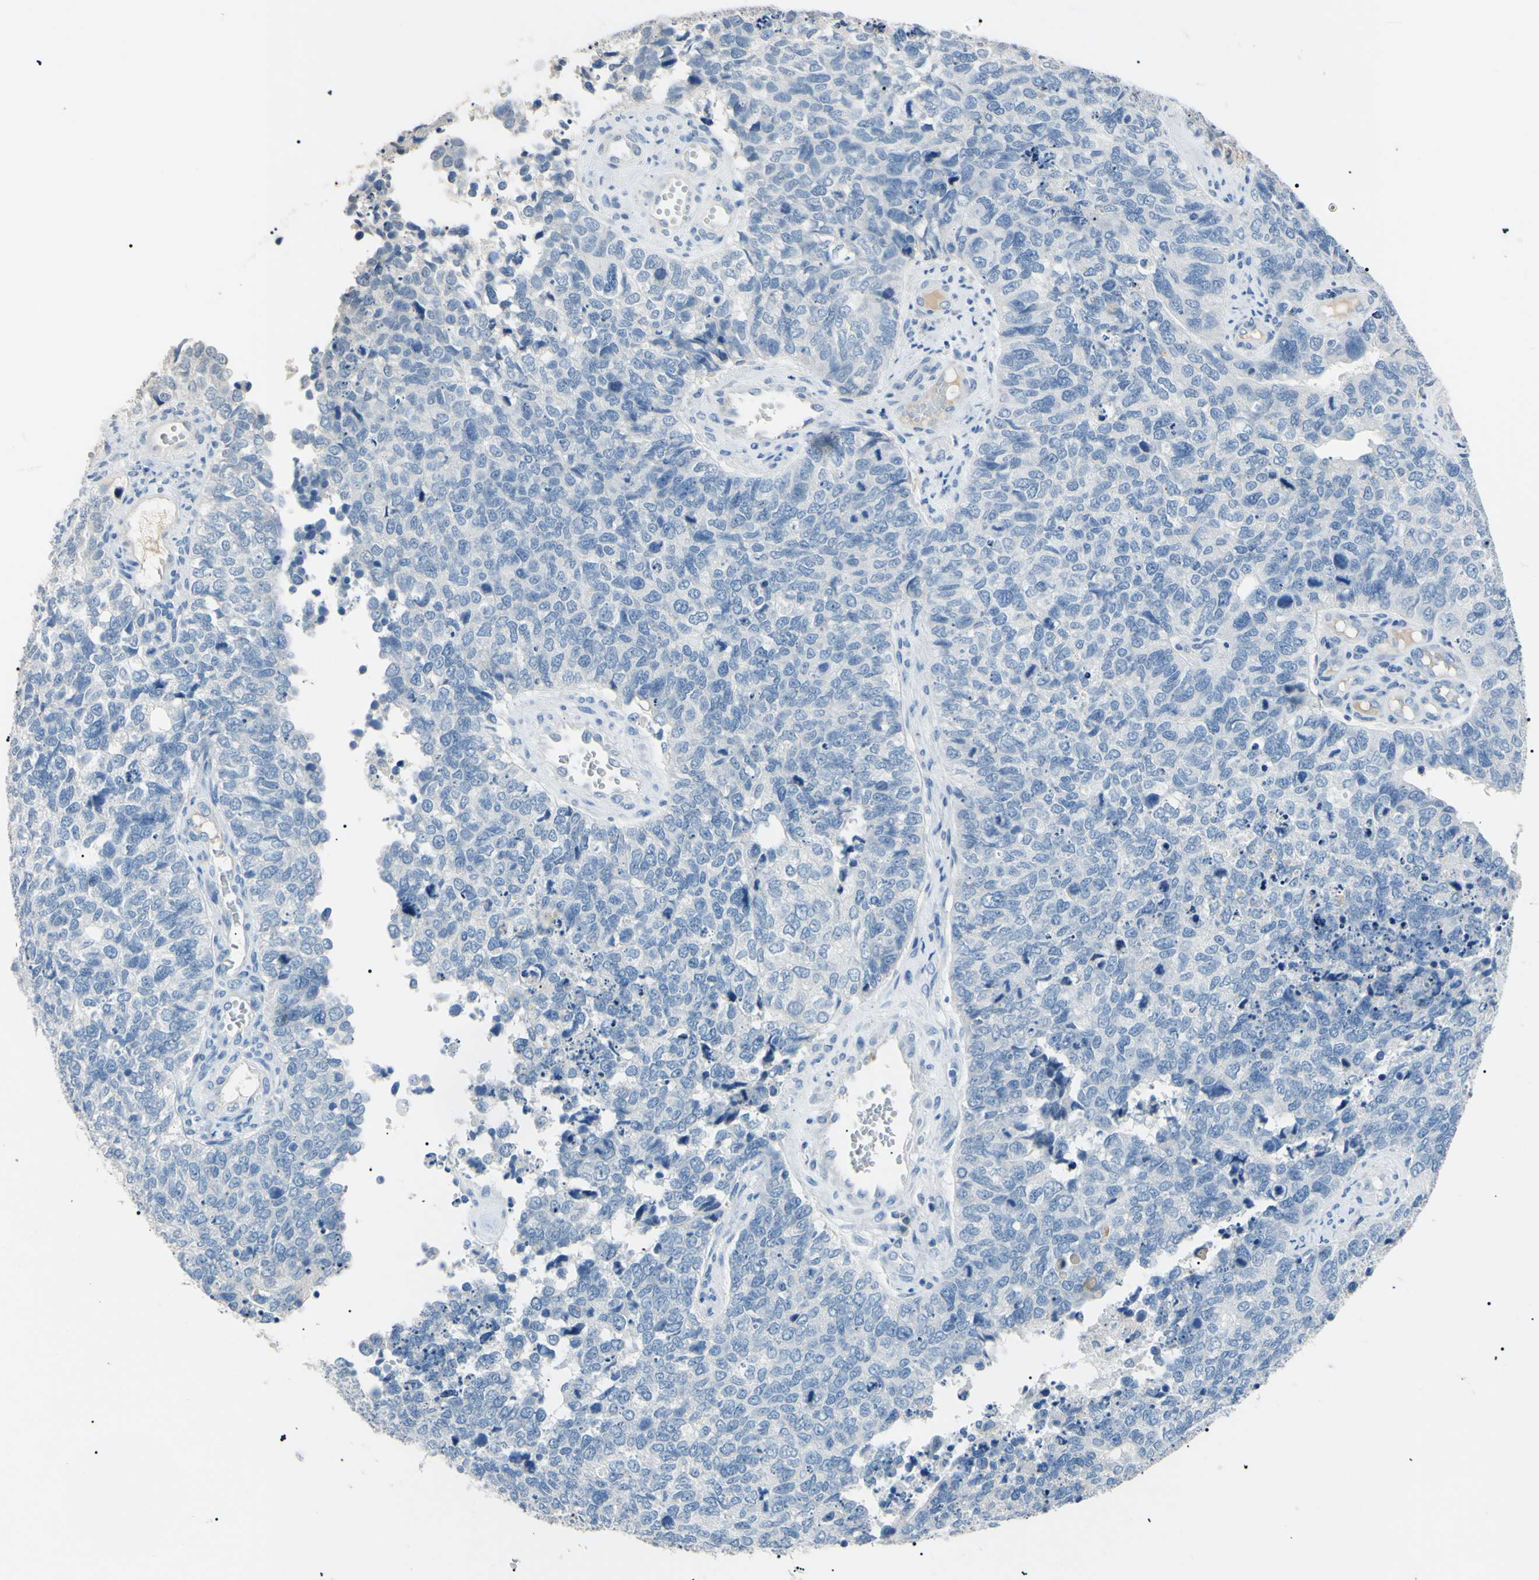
{"staining": {"intensity": "negative", "quantity": "none", "location": "none"}, "tissue": "cervical cancer", "cell_type": "Tumor cells", "image_type": "cancer", "snomed": [{"axis": "morphology", "description": "Squamous cell carcinoma, NOS"}, {"axis": "topography", "description": "Cervix"}], "caption": "Tumor cells are negative for protein expression in human cervical squamous cell carcinoma. Nuclei are stained in blue.", "gene": "CGB3", "patient": {"sex": "female", "age": 63}}